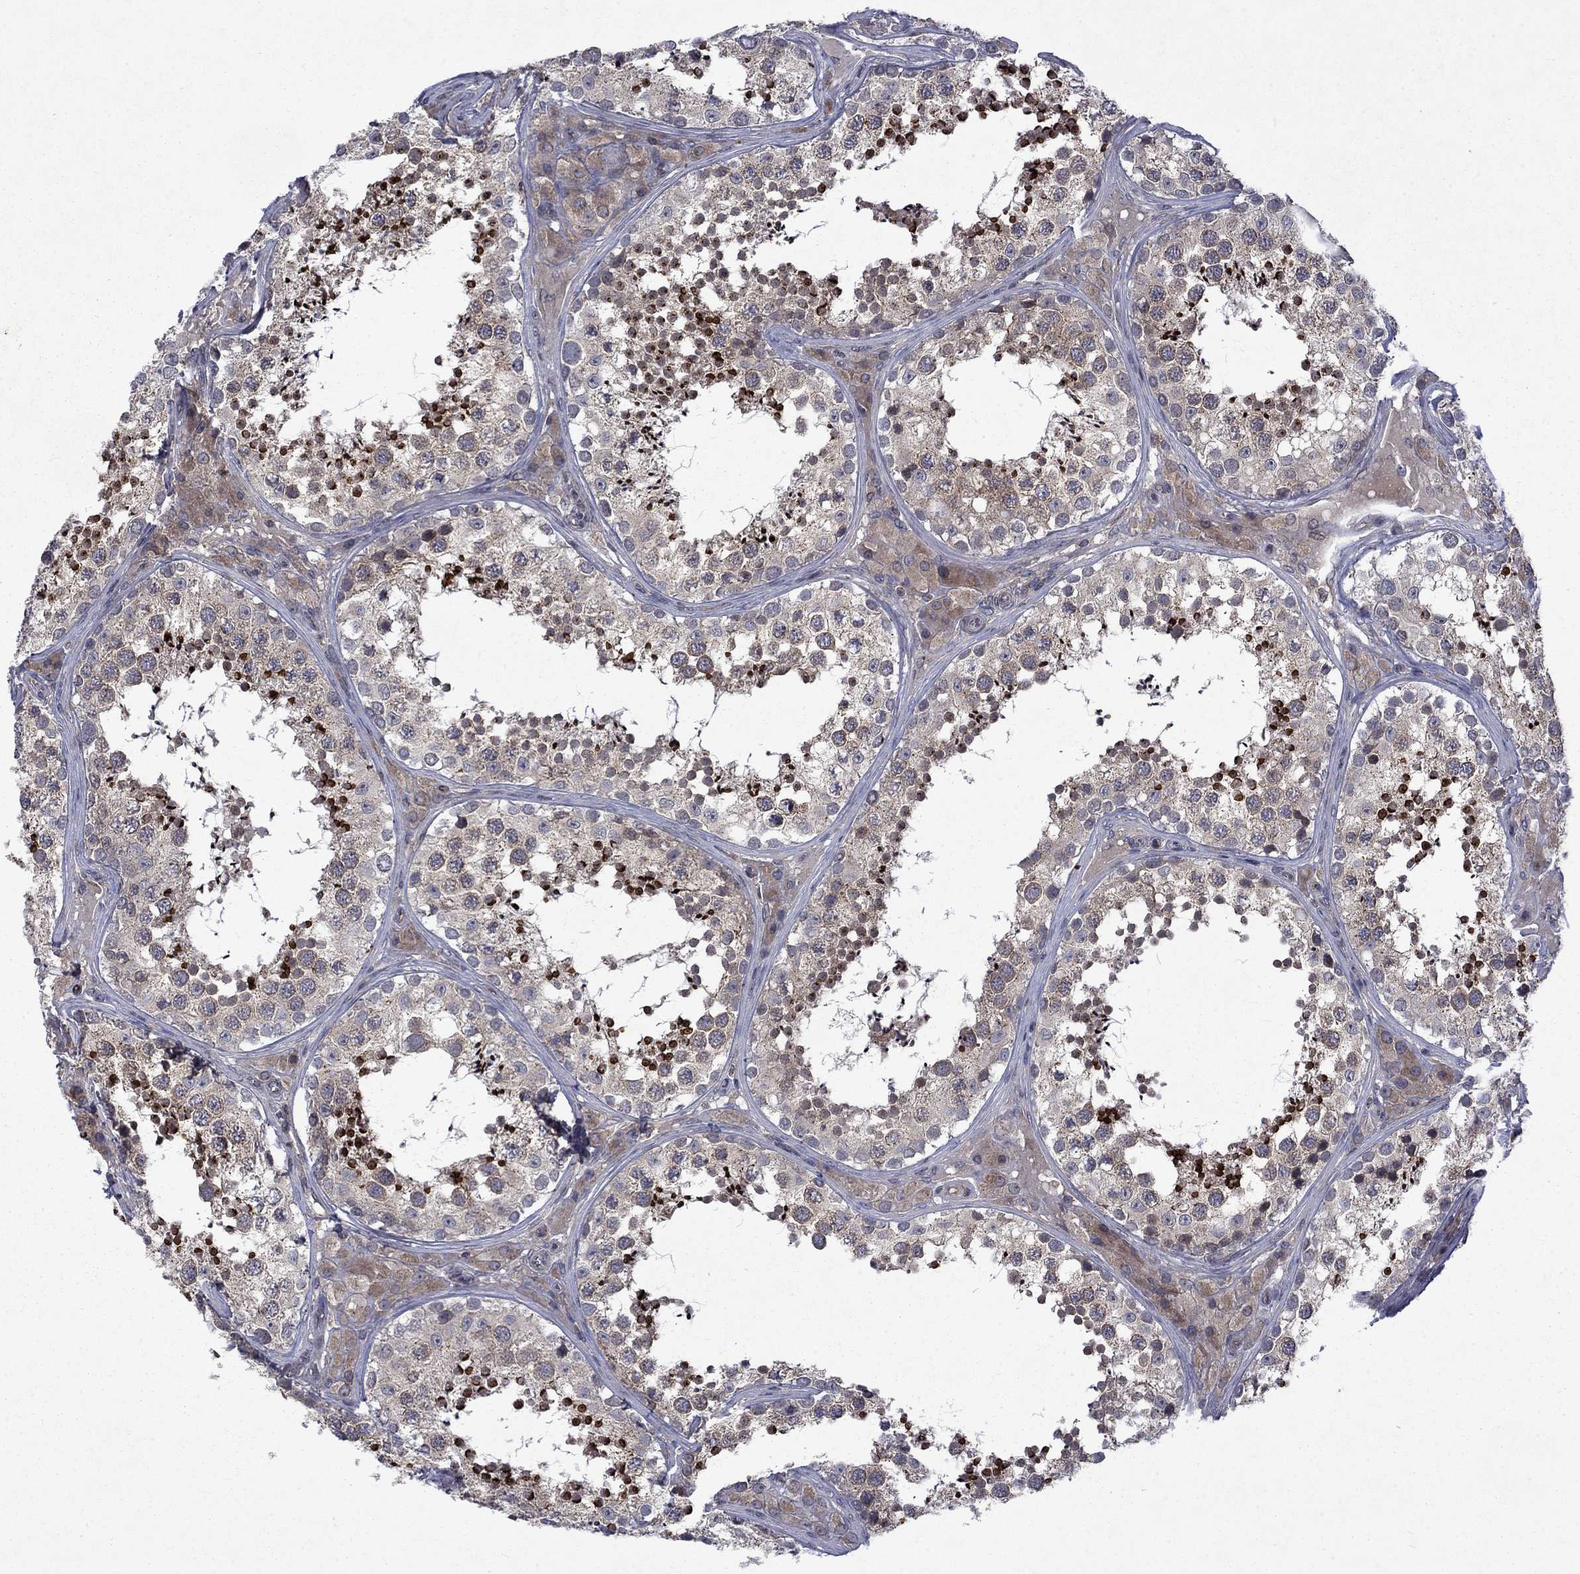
{"staining": {"intensity": "strong", "quantity": "<25%", "location": "cytoplasmic/membranous"}, "tissue": "testis", "cell_type": "Cells in seminiferous ducts", "image_type": "normal", "snomed": [{"axis": "morphology", "description": "Normal tissue, NOS"}, {"axis": "topography", "description": "Testis"}], "caption": "Strong cytoplasmic/membranous protein staining is present in about <25% of cells in seminiferous ducts in testis.", "gene": "TMEM33", "patient": {"sex": "male", "age": 34}}